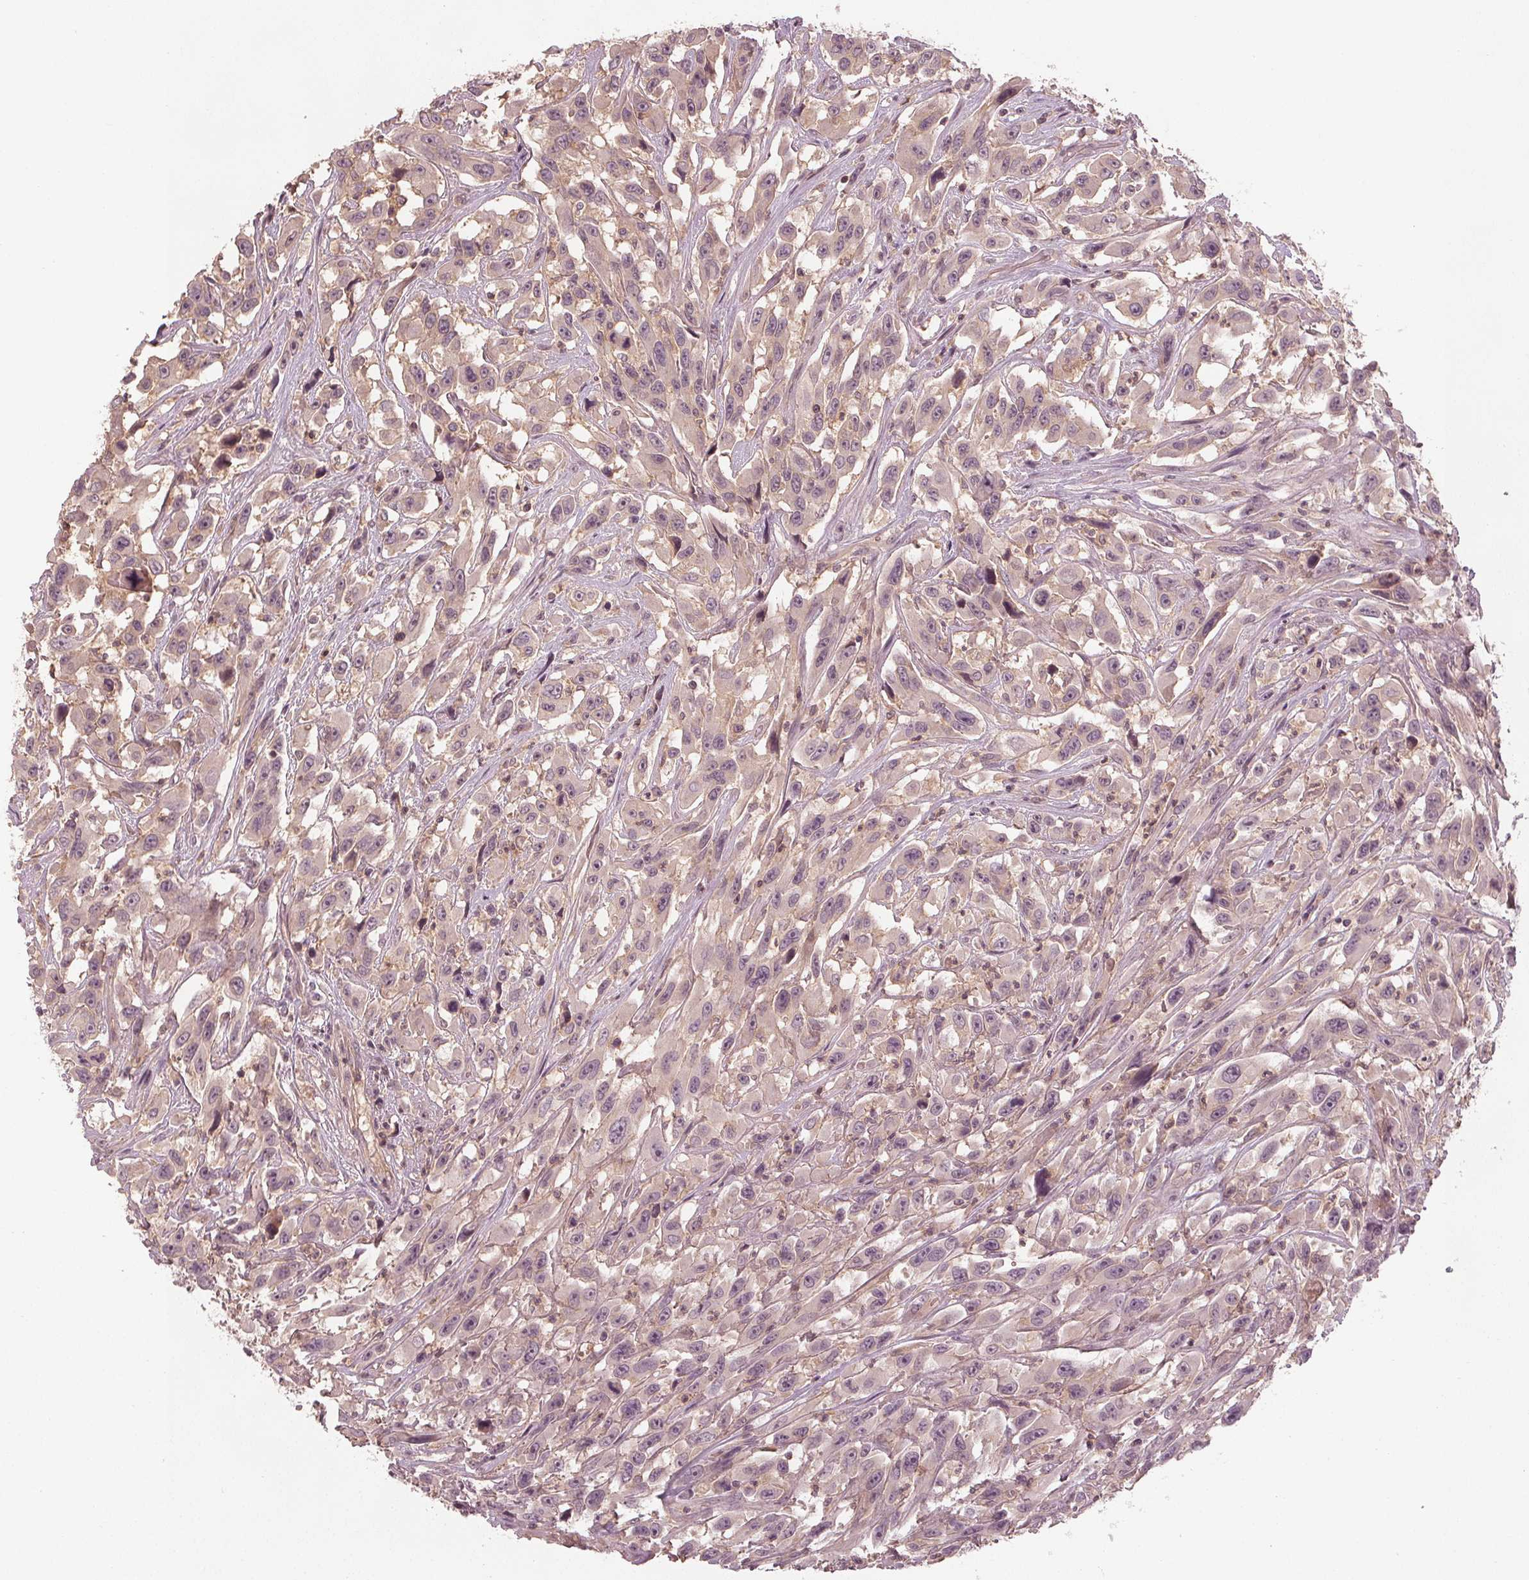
{"staining": {"intensity": "weak", "quantity": "<25%", "location": "cytoplasmic/membranous"}, "tissue": "urothelial cancer", "cell_type": "Tumor cells", "image_type": "cancer", "snomed": [{"axis": "morphology", "description": "Urothelial carcinoma, High grade"}, {"axis": "topography", "description": "Urinary bladder"}], "caption": "Histopathology image shows no significant protein staining in tumor cells of urothelial cancer.", "gene": "GNB2", "patient": {"sex": "male", "age": 53}}